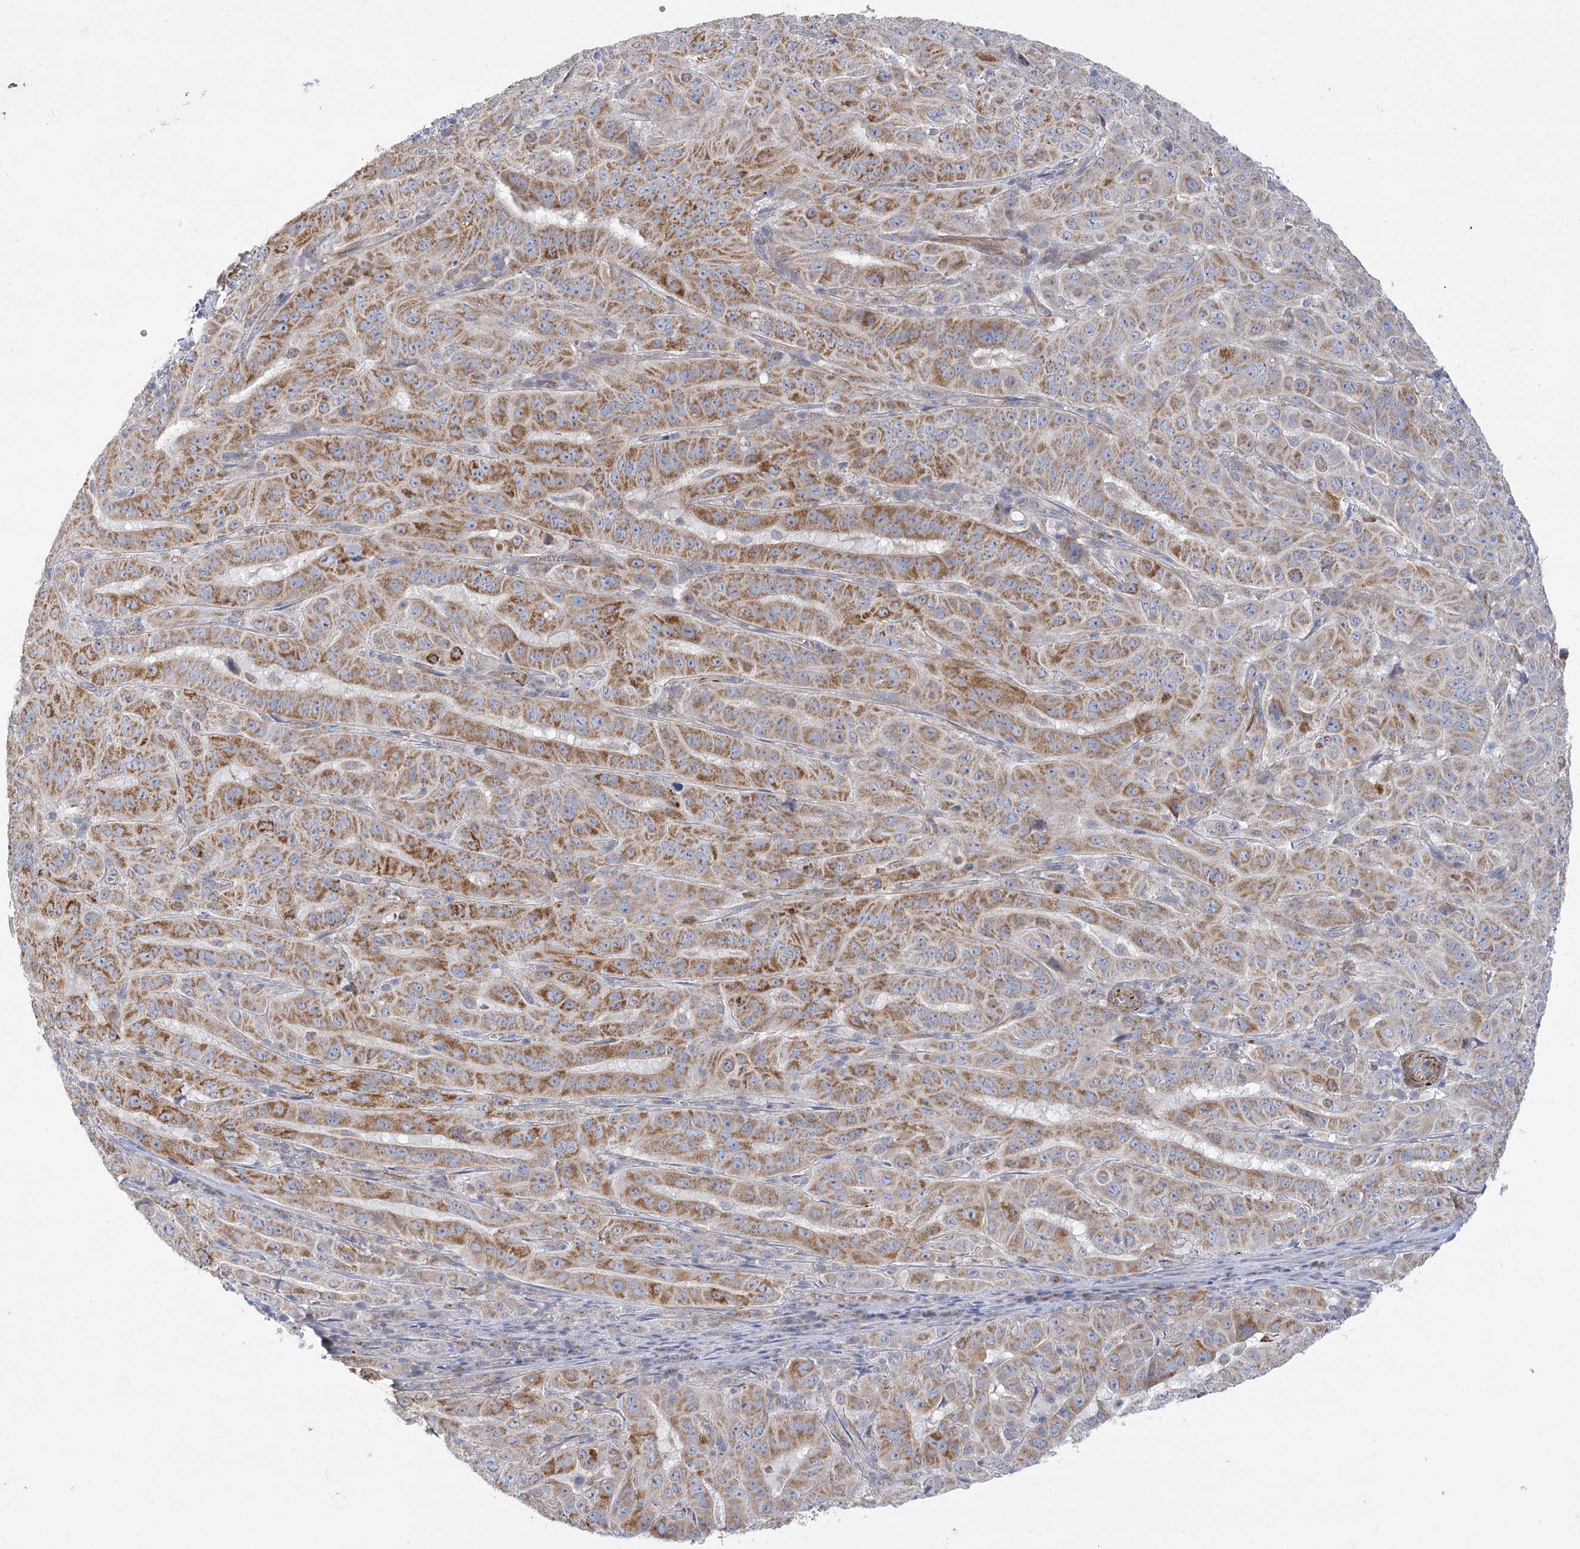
{"staining": {"intensity": "moderate", "quantity": ">75%", "location": "cytoplasmic/membranous"}, "tissue": "pancreatic cancer", "cell_type": "Tumor cells", "image_type": "cancer", "snomed": [{"axis": "morphology", "description": "Adenocarcinoma, NOS"}, {"axis": "topography", "description": "Pancreas"}], "caption": "The histopathology image reveals staining of pancreatic adenocarcinoma, revealing moderate cytoplasmic/membranous protein positivity (brown color) within tumor cells.", "gene": "DHTKD1", "patient": {"sex": "male", "age": 63}}